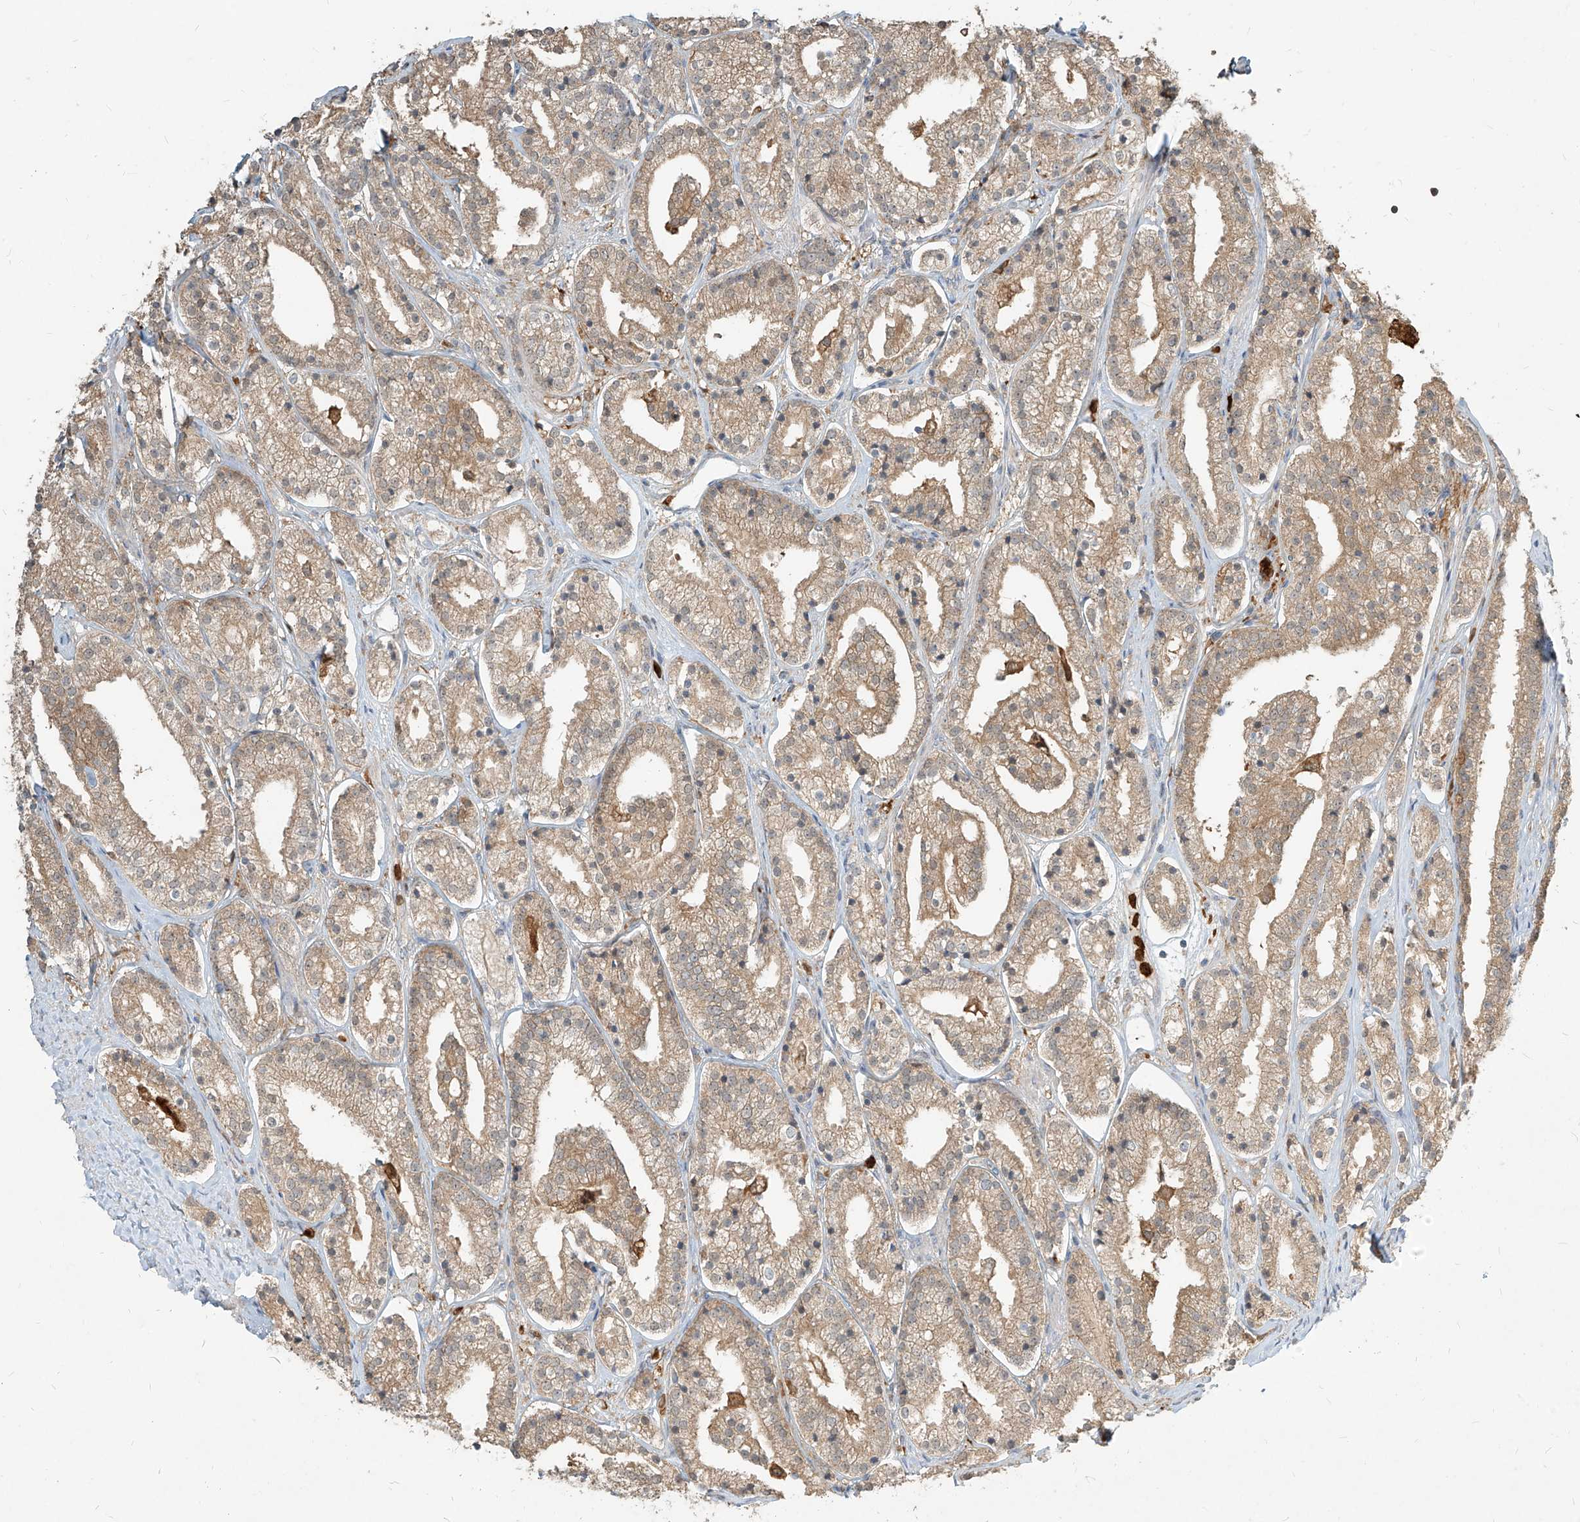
{"staining": {"intensity": "moderate", "quantity": "25%-75%", "location": "cytoplasmic/membranous"}, "tissue": "prostate cancer", "cell_type": "Tumor cells", "image_type": "cancer", "snomed": [{"axis": "morphology", "description": "Adenocarcinoma, High grade"}, {"axis": "topography", "description": "Prostate"}], "caption": "Prostate cancer stained with DAB immunohistochemistry exhibits medium levels of moderate cytoplasmic/membranous positivity in about 25%-75% of tumor cells. (DAB IHC, brown staining for protein, blue staining for nuclei).", "gene": "PGD", "patient": {"sex": "male", "age": 69}}